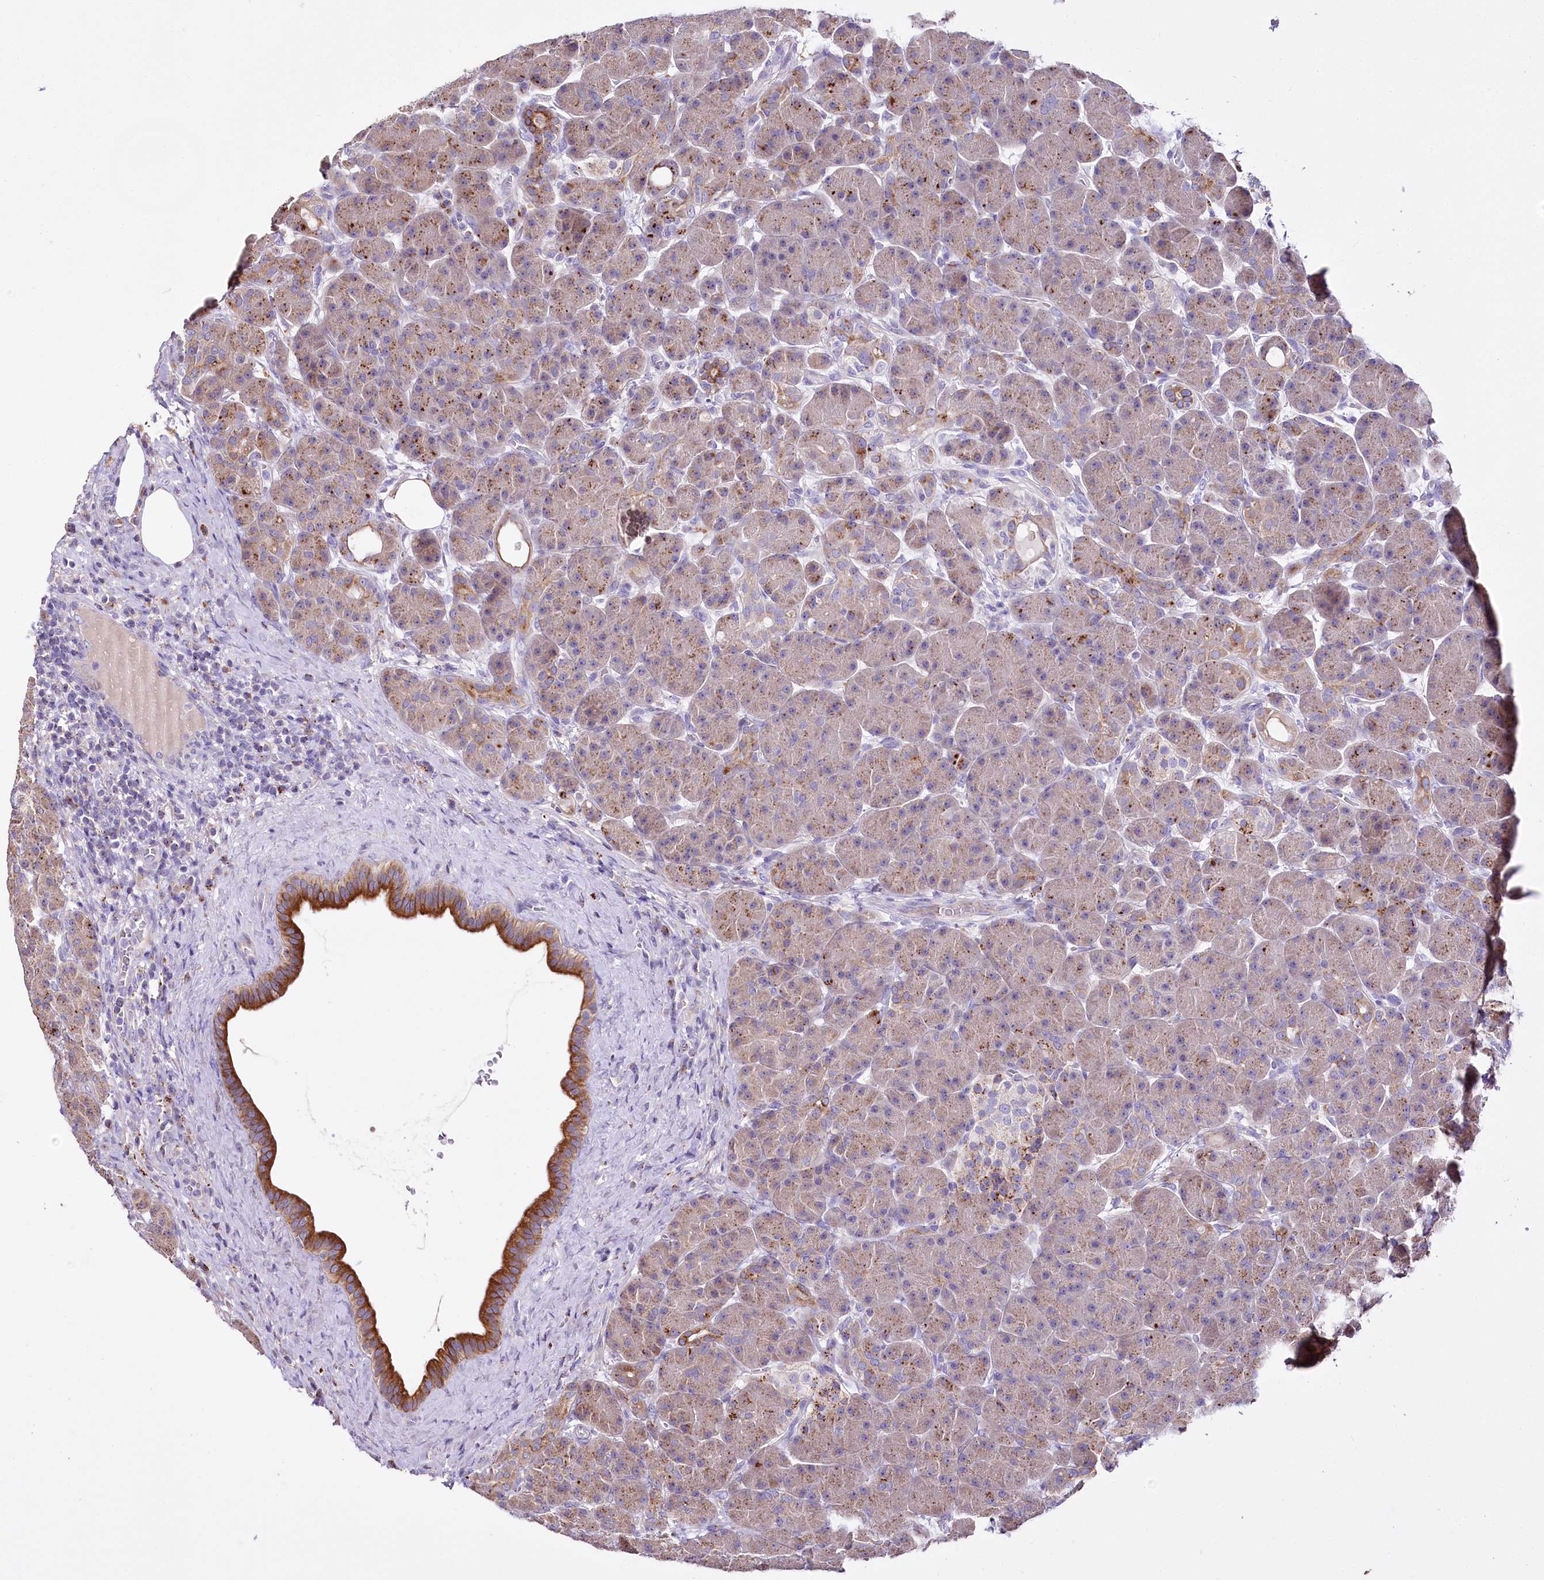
{"staining": {"intensity": "moderate", "quantity": "25%-75%", "location": "cytoplasmic/membranous"}, "tissue": "pancreas", "cell_type": "Exocrine glandular cells", "image_type": "normal", "snomed": [{"axis": "morphology", "description": "Normal tissue, NOS"}, {"axis": "topography", "description": "Pancreas"}], "caption": "Immunohistochemistry (IHC) image of benign human pancreas stained for a protein (brown), which displays medium levels of moderate cytoplasmic/membranous expression in approximately 25%-75% of exocrine glandular cells.", "gene": "PTER", "patient": {"sex": "male", "age": 63}}